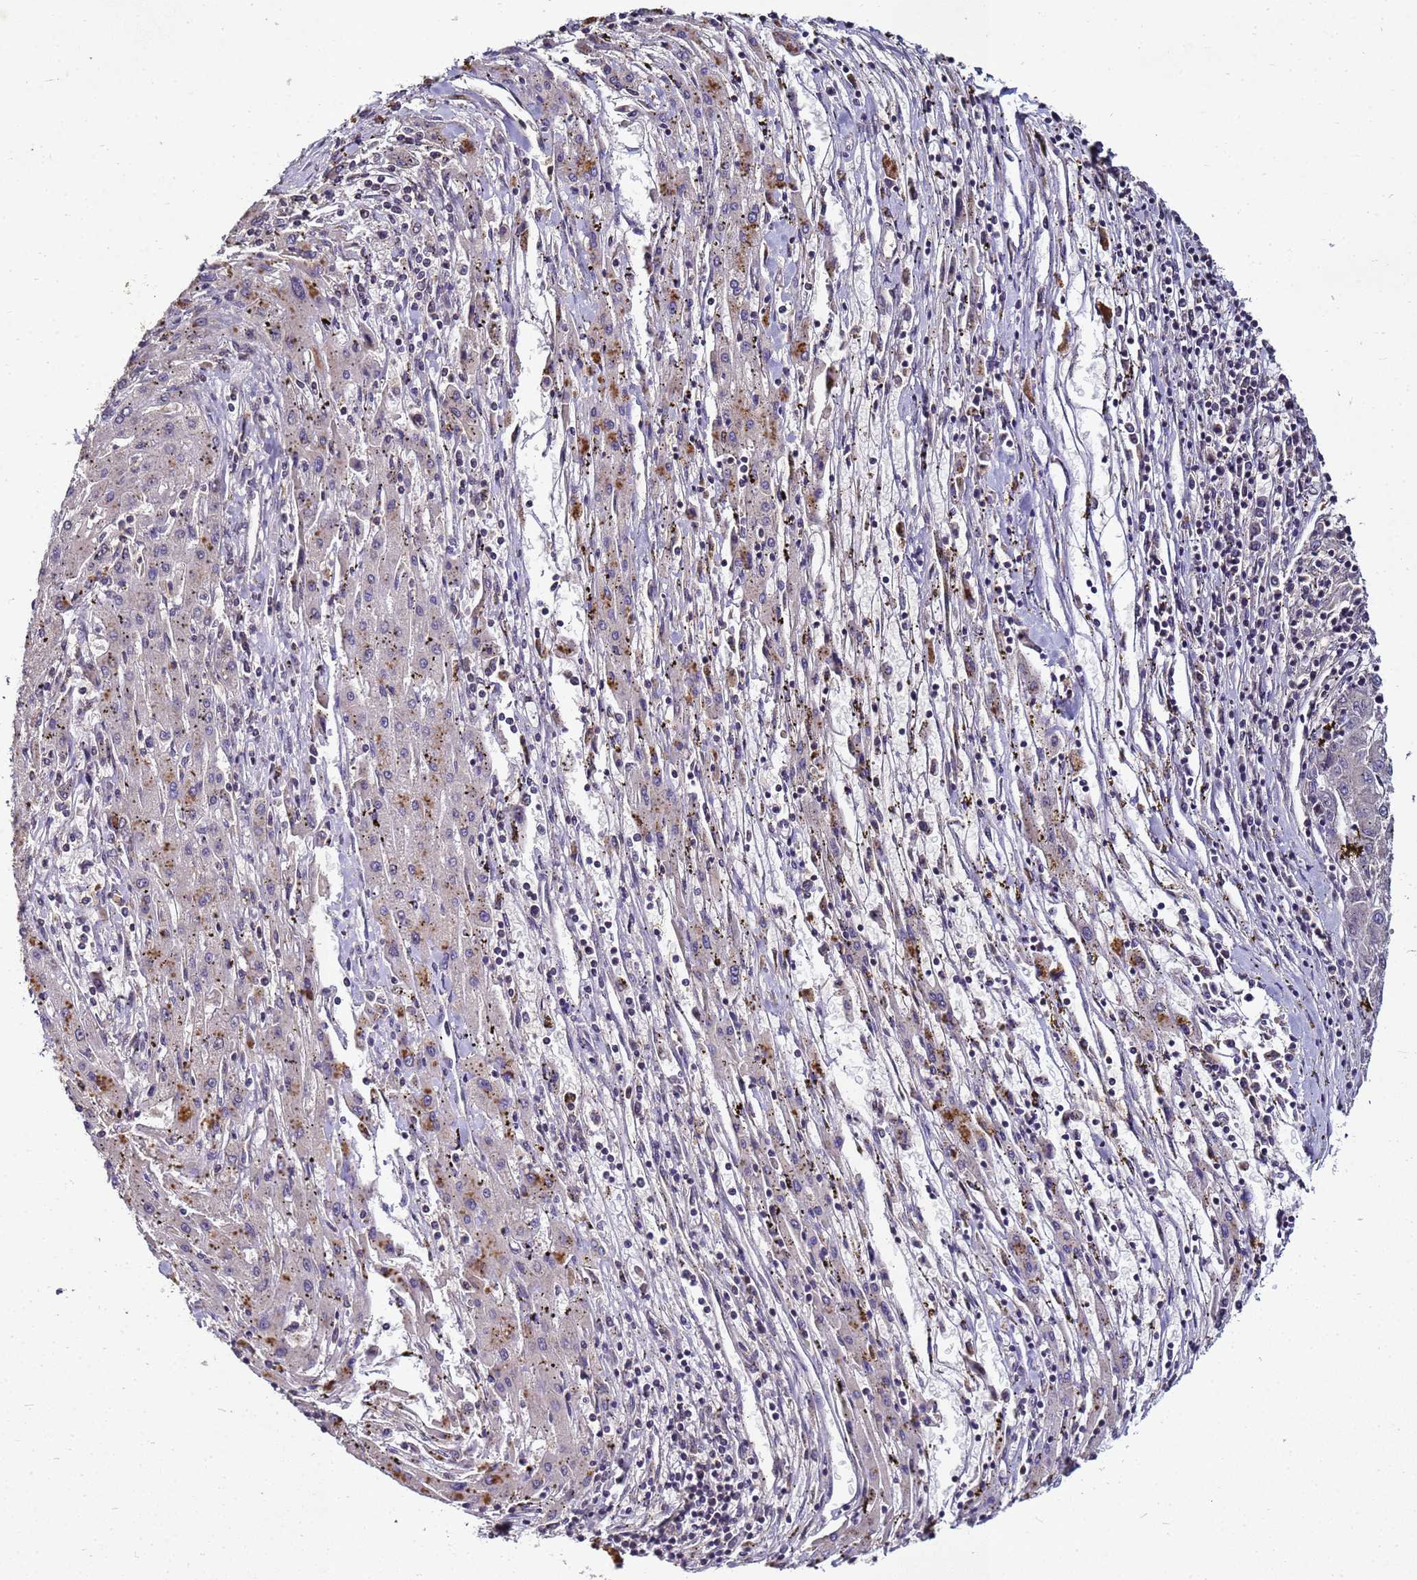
{"staining": {"intensity": "negative", "quantity": "none", "location": "none"}, "tissue": "liver cancer", "cell_type": "Tumor cells", "image_type": "cancer", "snomed": [{"axis": "morphology", "description": "Carcinoma, Hepatocellular, NOS"}, {"axis": "topography", "description": "Liver"}], "caption": "The histopathology image exhibits no staining of tumor cells in hepatocellular carcinoma (liver).", "gene": "ANKRD17", "patient": {"sex": "male", "age": 72}}